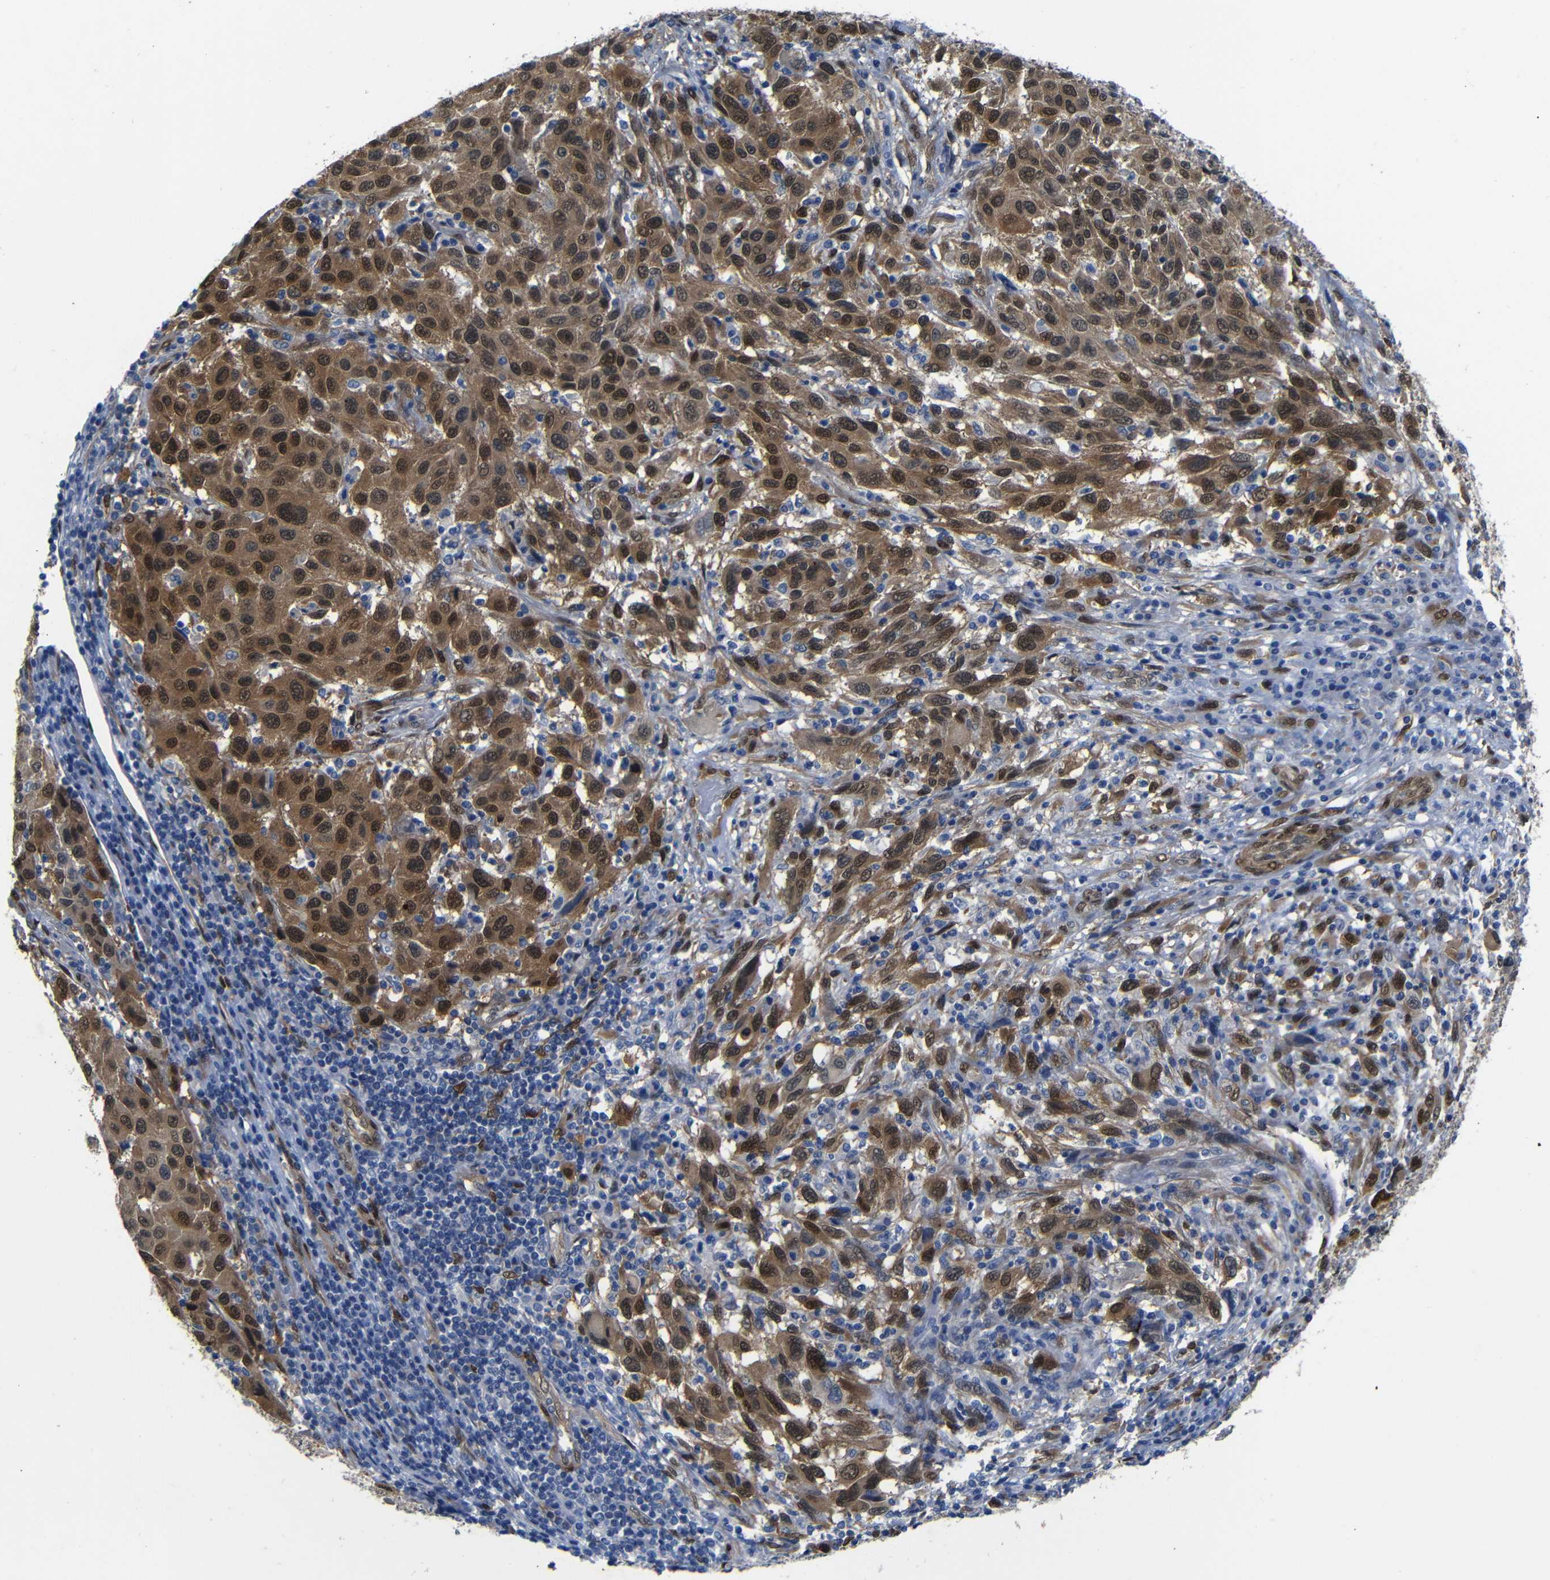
{"staining": {"intensity": "moderate", "quantity": ">75%", "location": "cytoplasmic/membranous,nuclear"}, "tissue": "melanoma", "cell_type": "Tumor cells", "image_type": "cancer", "snomed": [{"axis": "morphology", "description": "Malignant melanoma, Metastatic site"}, {"axis": "topography", "description": "Lymph node"}], "caption": "Melanoma was stained to show a protein in brown. There is medium levels of moderate cytoplasmic/membranous and nuclear staining in about >75% of tumor cells.", "gene": "YAP1", "patient": {"sex": "male", "age": 61}}